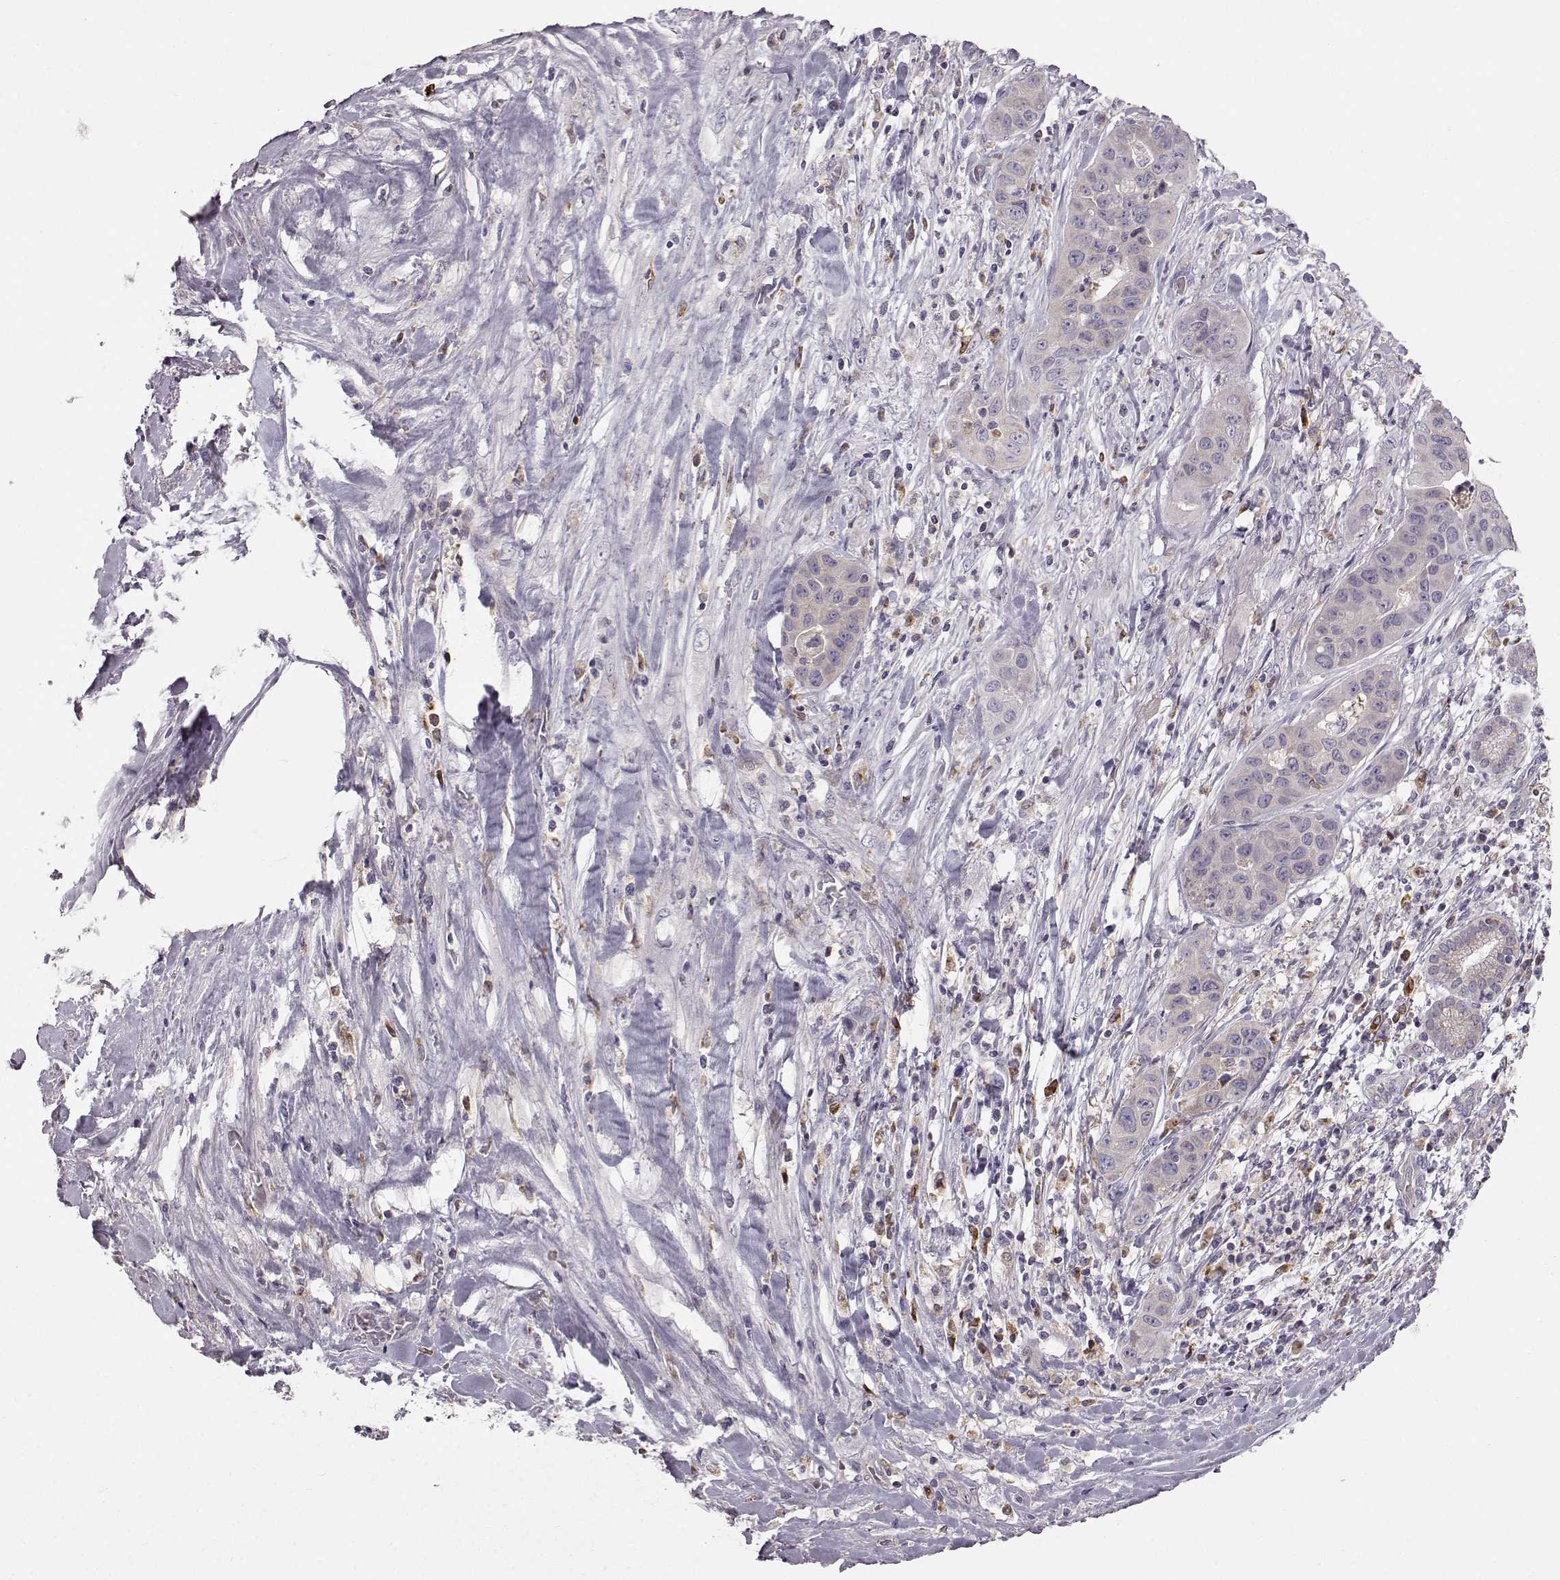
{"staining": {"intensity": "negative", "quantity": "none", "location": "none"}, "tissue": "liver cancer", "cell_type": "Tumor cells", "image_type": "cancer", "snomed": [{"axis": "morphology", "description": "Cholangiocarcinoma"}, {"axis": "topography", "description": "Liver"}], "caption": "Tumor cells show no significant positivity in cholangiocarcinoma (liver). (DAB (3,3'-diaminobenzidine) immunohistochemistry (IHC) visualized using brightfield microscopy, high magnification).", "gene": "SPAG17", "patient": {"sex": "female", "age": 52}}